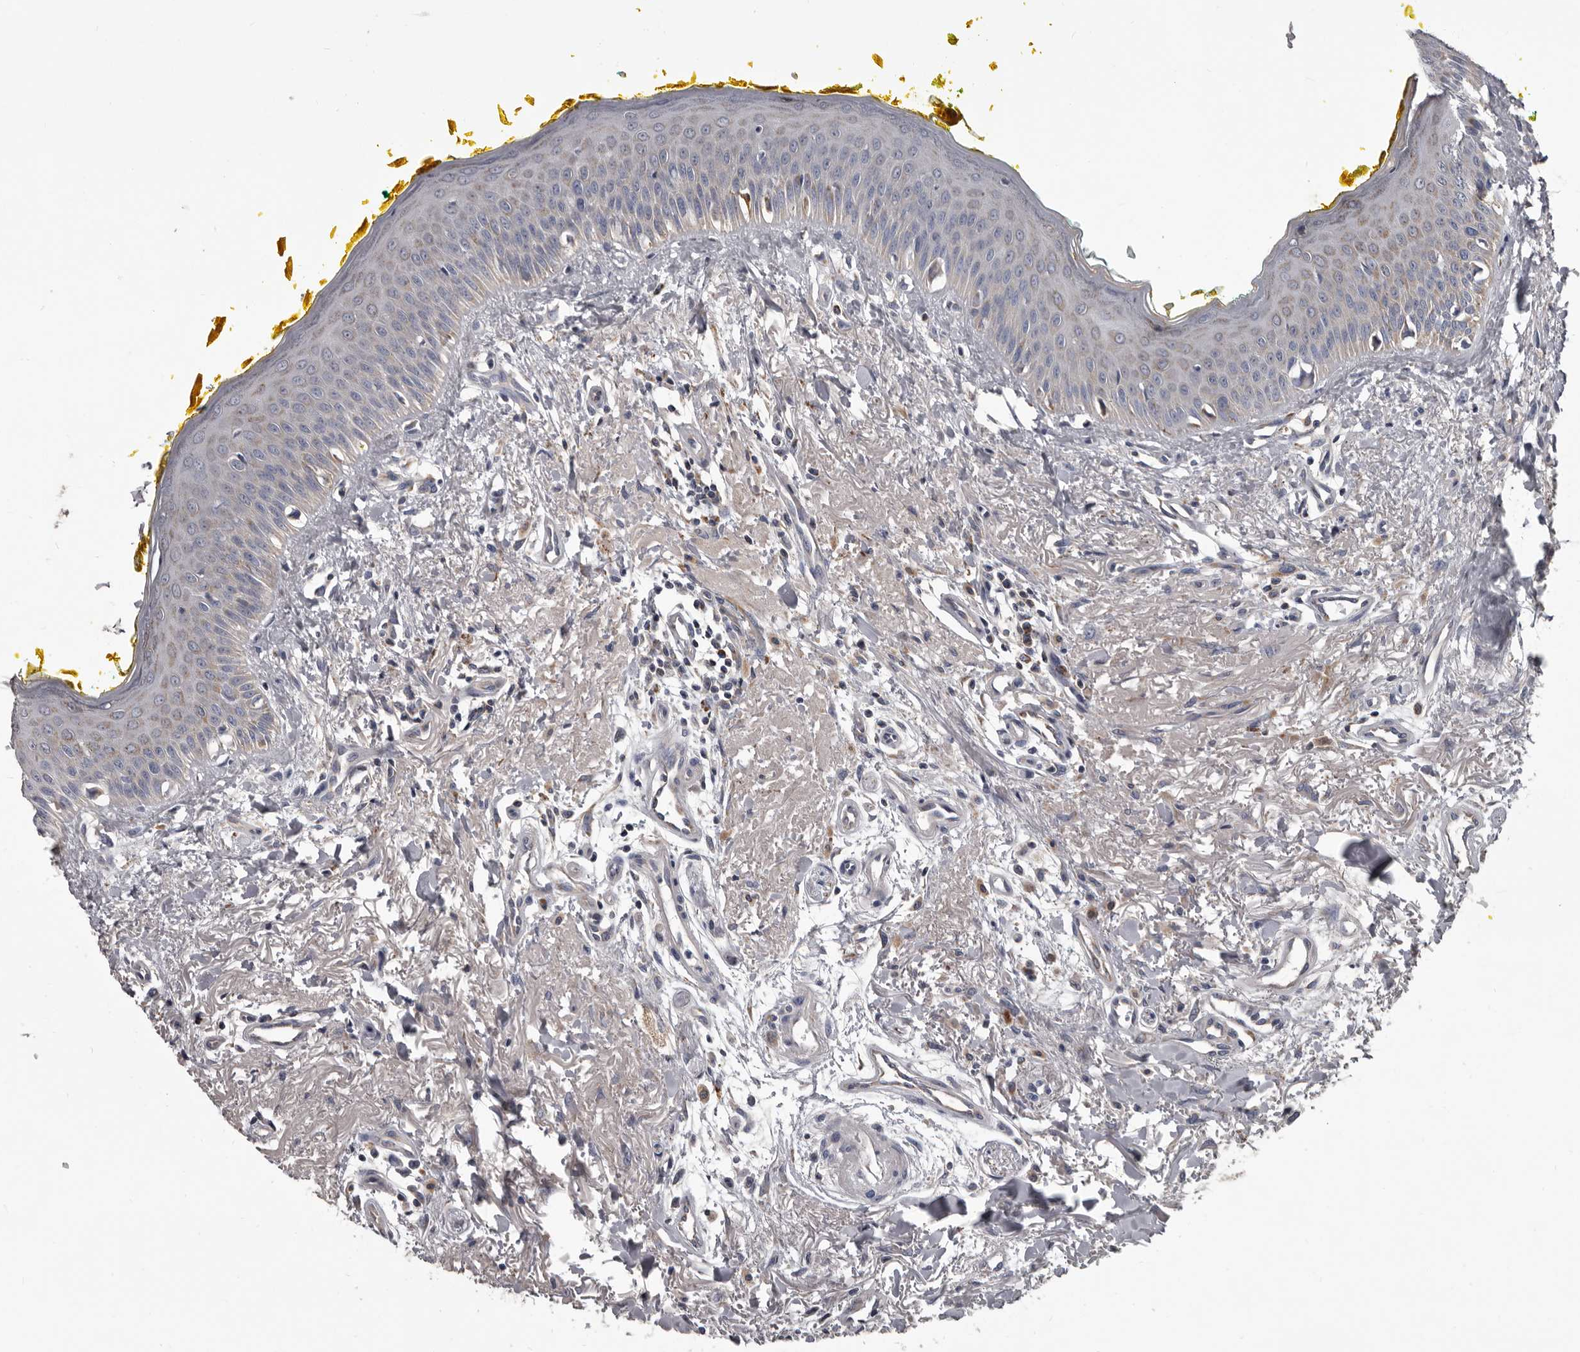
{"staining": {"intensity": "moderate", "quantity": "25%-75%", "location": "cytoplasmic/membranous"}, "tissue": "oral mucosa", "cell_type": "Squamous epithelial cells", "image_type": "normal", "snomed": [{"axis": "morphology", "description": "Normal tissue, NOS"}, {"axis": "topography", "description": "Oral tissue"}], "caption": "A photomicrograph of oral mucosa stained for a protein exhibits moderate cytoplasmic/membranous brown staining in squamous epithelial cells. The protein of interest is stained brown, and the nuclei are stained in blue (DAB IHC with brightfield microscopy, high magnification).", "gene": "ALDH5A1", "patient": {"sex": "female", "age": 70}}